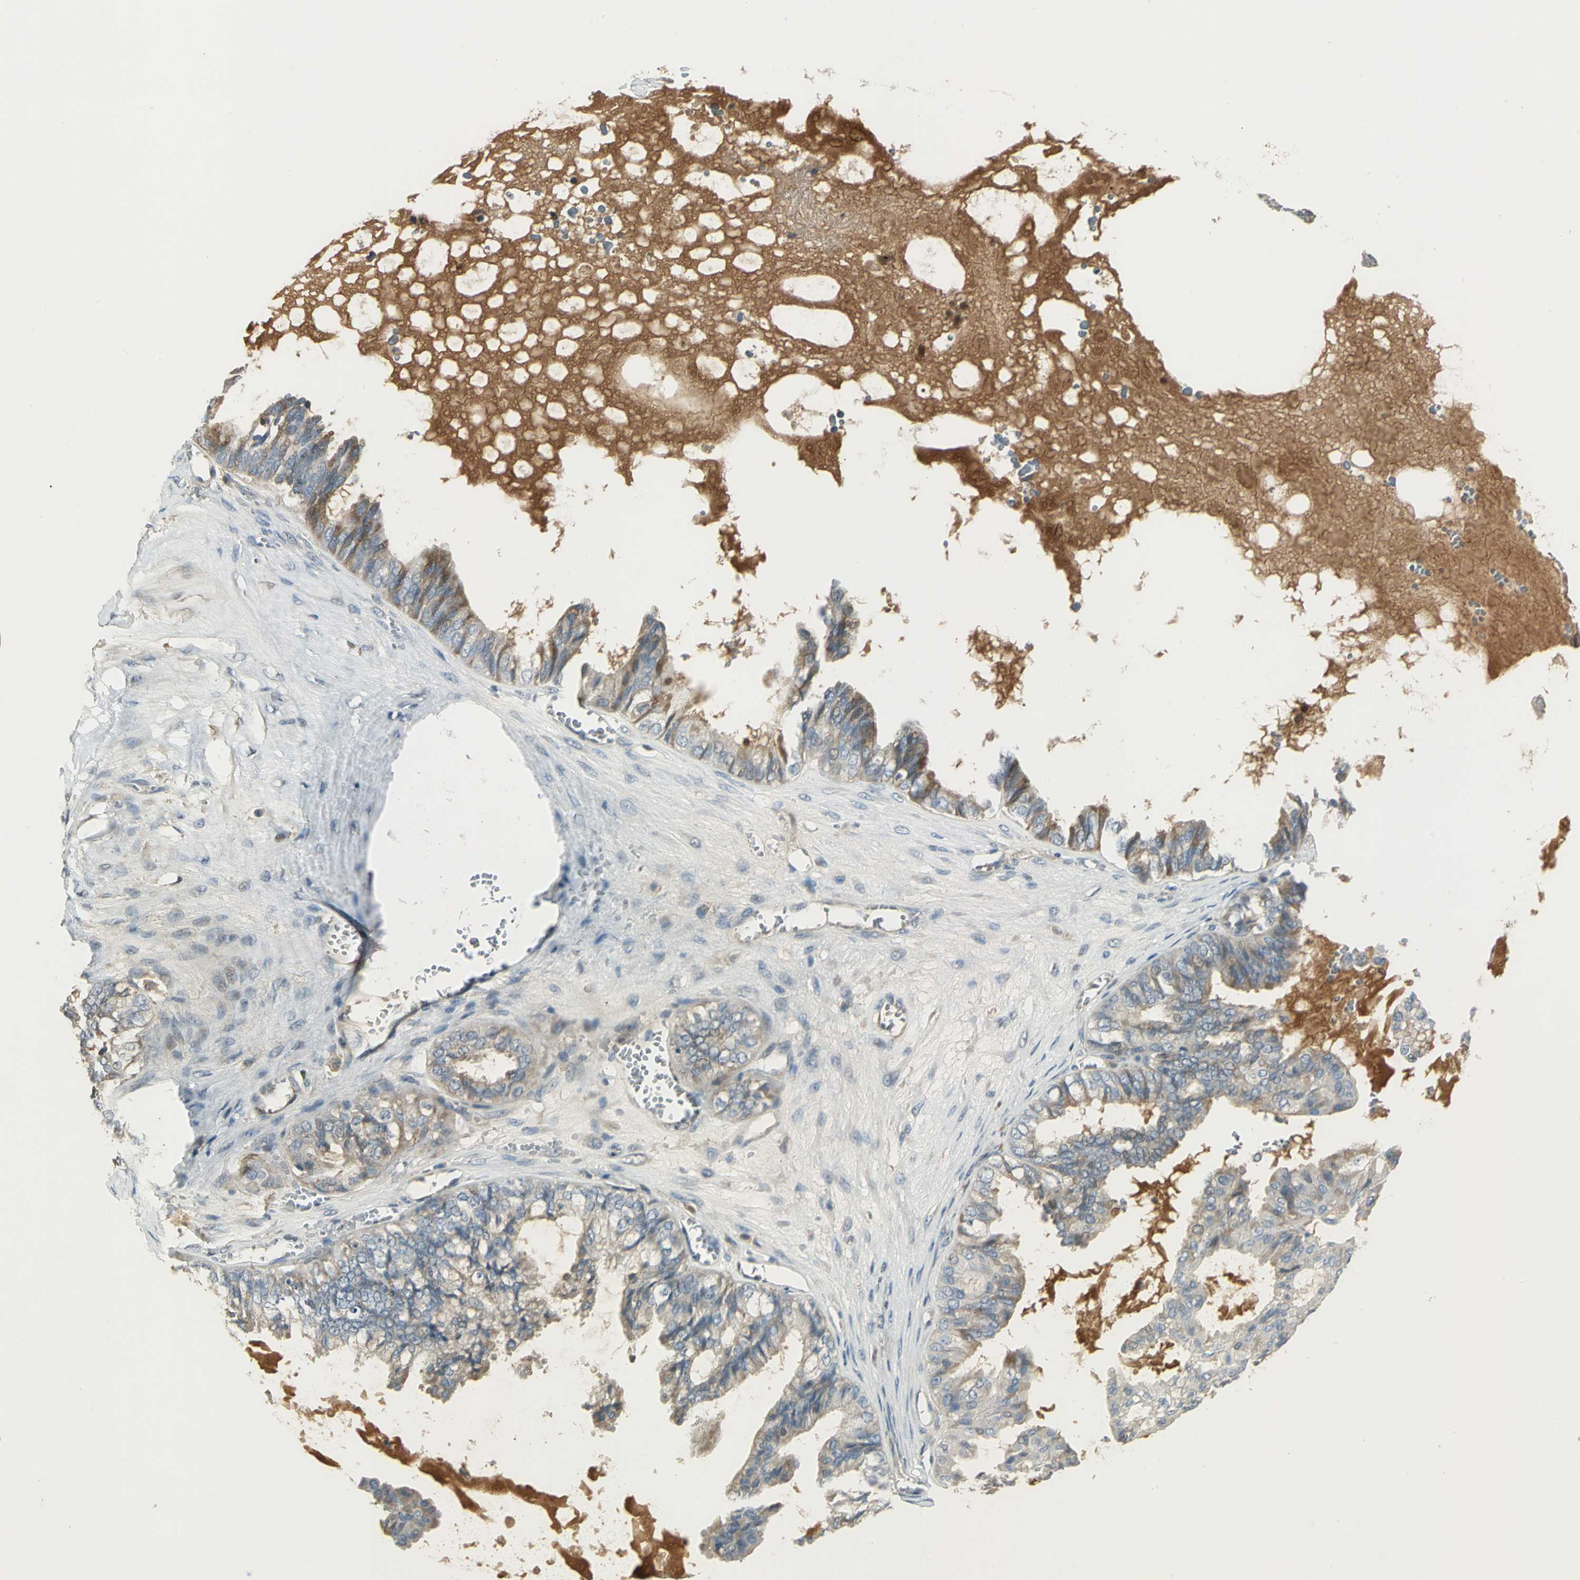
{"staining": {"intensity": "weak", "quantity": "25%-75%", "location": "cytoplasmic/membranous"}, "tissue": "ovarian cancer", "cell_type": "Tumor cells", "image_type": "cancer", "snomed": [{"axis": "morphology", "description": "Carcinoma, NOS"}, {"axis": "morphology", "description": "Carcinoma, endometroid"}, {"axis": "topography", "description": "Ovary"}], "caption": "The photomicrograph reveals staining of ovarian endometroid carcinoma, revealing weak cytoplasmic/membranous protein positivity (brown color) within tumor cells.", "gene": "PROC", "patient": {"sex": "female", "age": 50}}